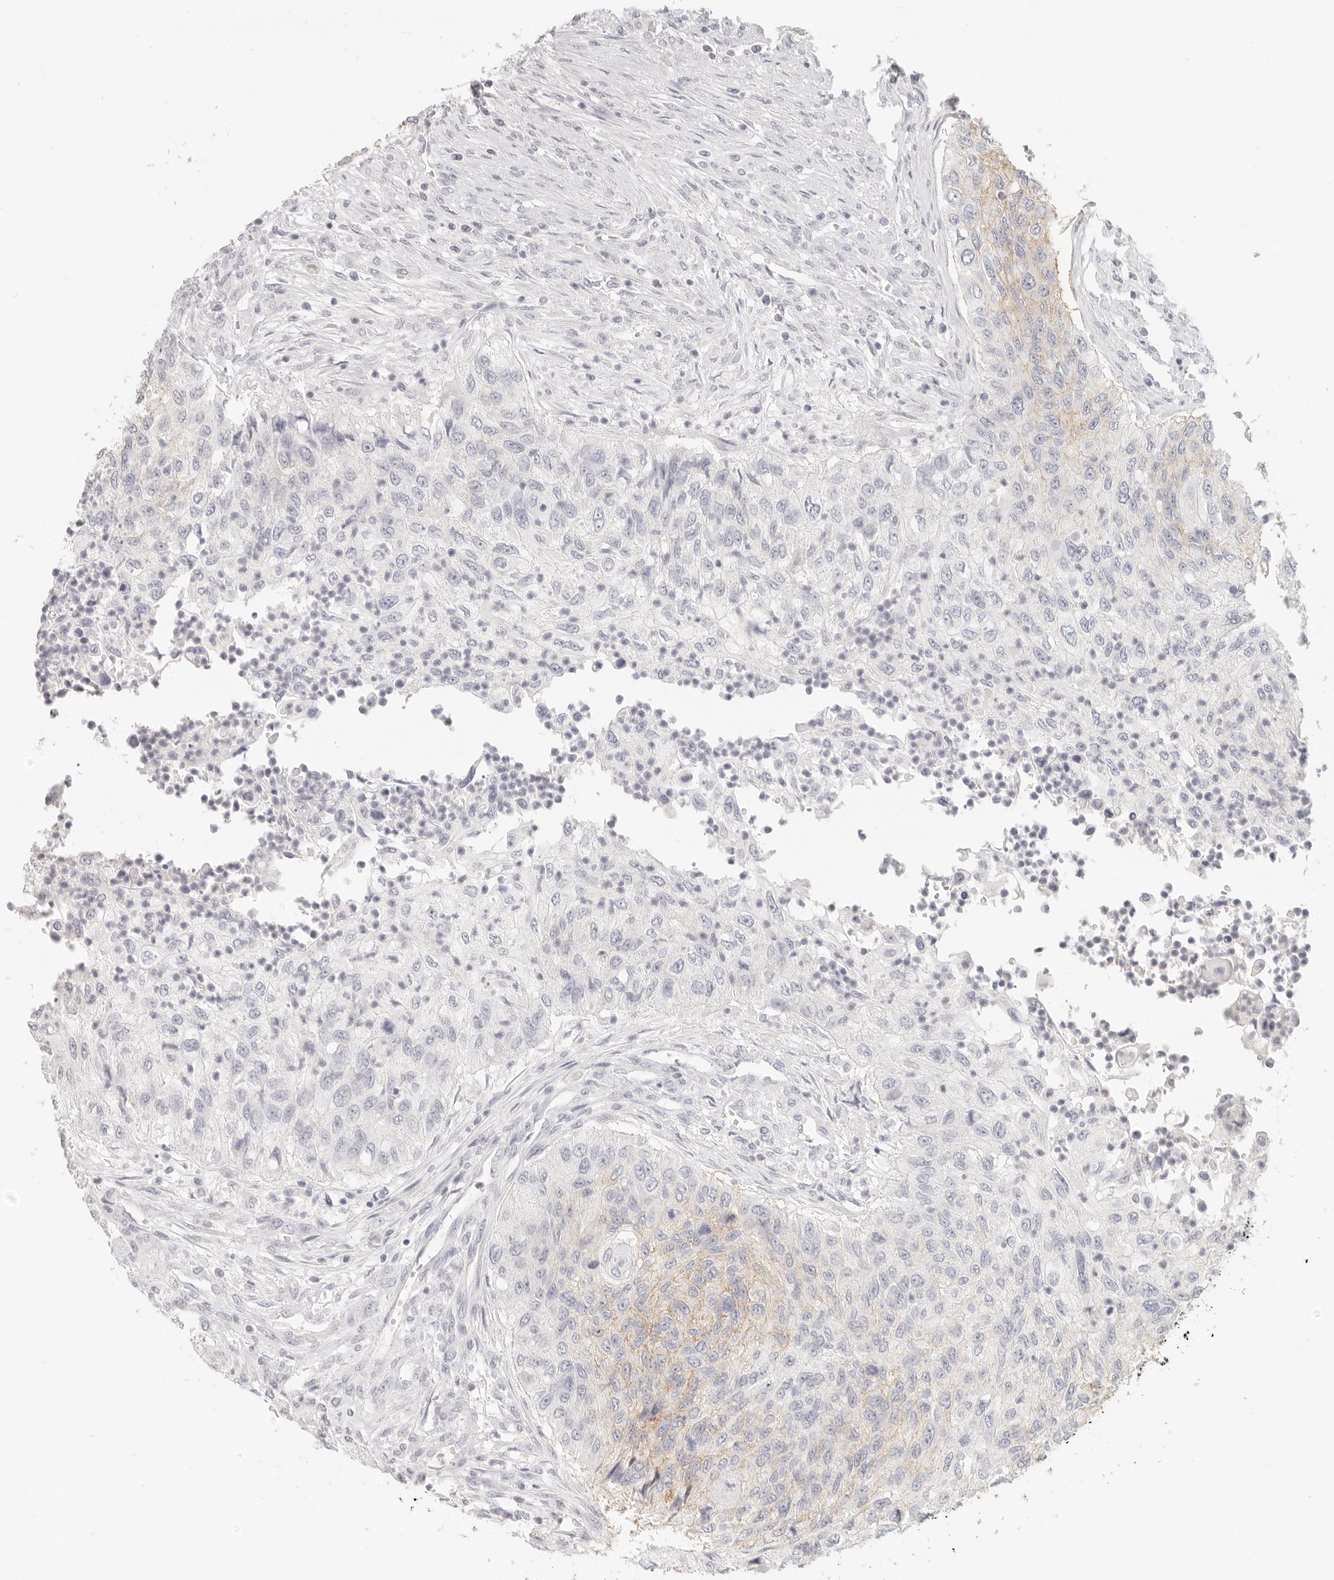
{"staining": {"intensity": "weak", "quantity": "<25%", "location": "cytoplasmic/membranous"}, "tissue": "urothelial cancer", "cell_type": "Tumor cells", "image_type": "cancer", "snomed": [{"axis": "morphology", "description": "Urothelial carcinoma, High grade"}, {"axis": "topography", "description": "Urinary bladder"}], "caption": "Micrograph shows no protein expression in tumor cells of urothelial cancer tissue.", "gene": "EPCAM", "patient": {"sex": "female", "age": 60}}